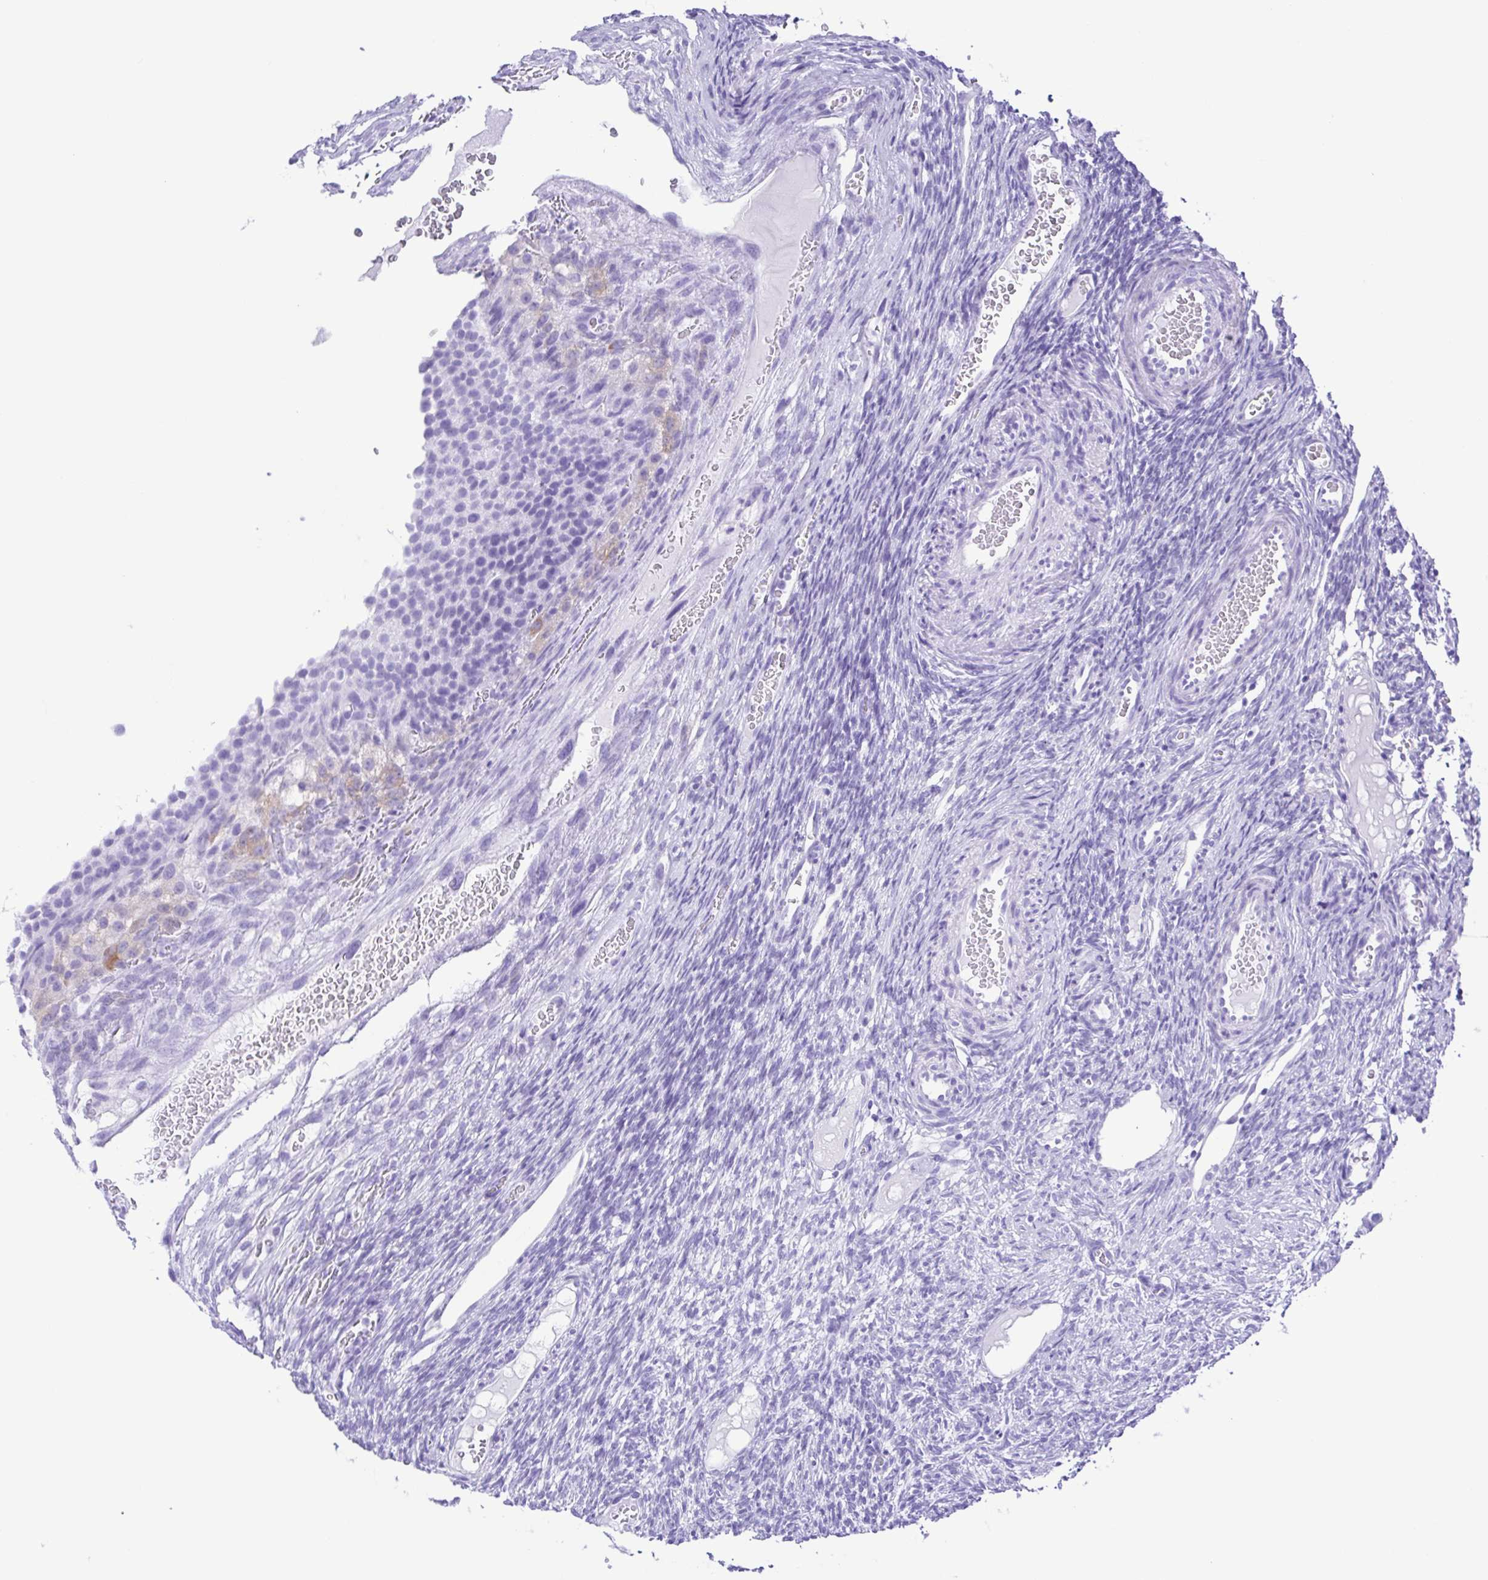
{"staining": {"intensity": "negative", "quantity": "none", "location": "none"}, "tissue": "ovary", "cell_type": "Follicle cells", "image_type": "normal", "snomed": [{"axis": "morphology", "description": "Normal tissue, NOS"}, {"axis": "topography", "description": "Ovary"}], "caption": "This is a micrograph of immunohistochemistry staining of normal ovary, which shows no expression in follicle cells. (Brightfield microscopy of DAB immunohistochemistry (IHC) at high magnification).", "gene": "ERP27", "patient": {"sex": "female", "age": 34}}